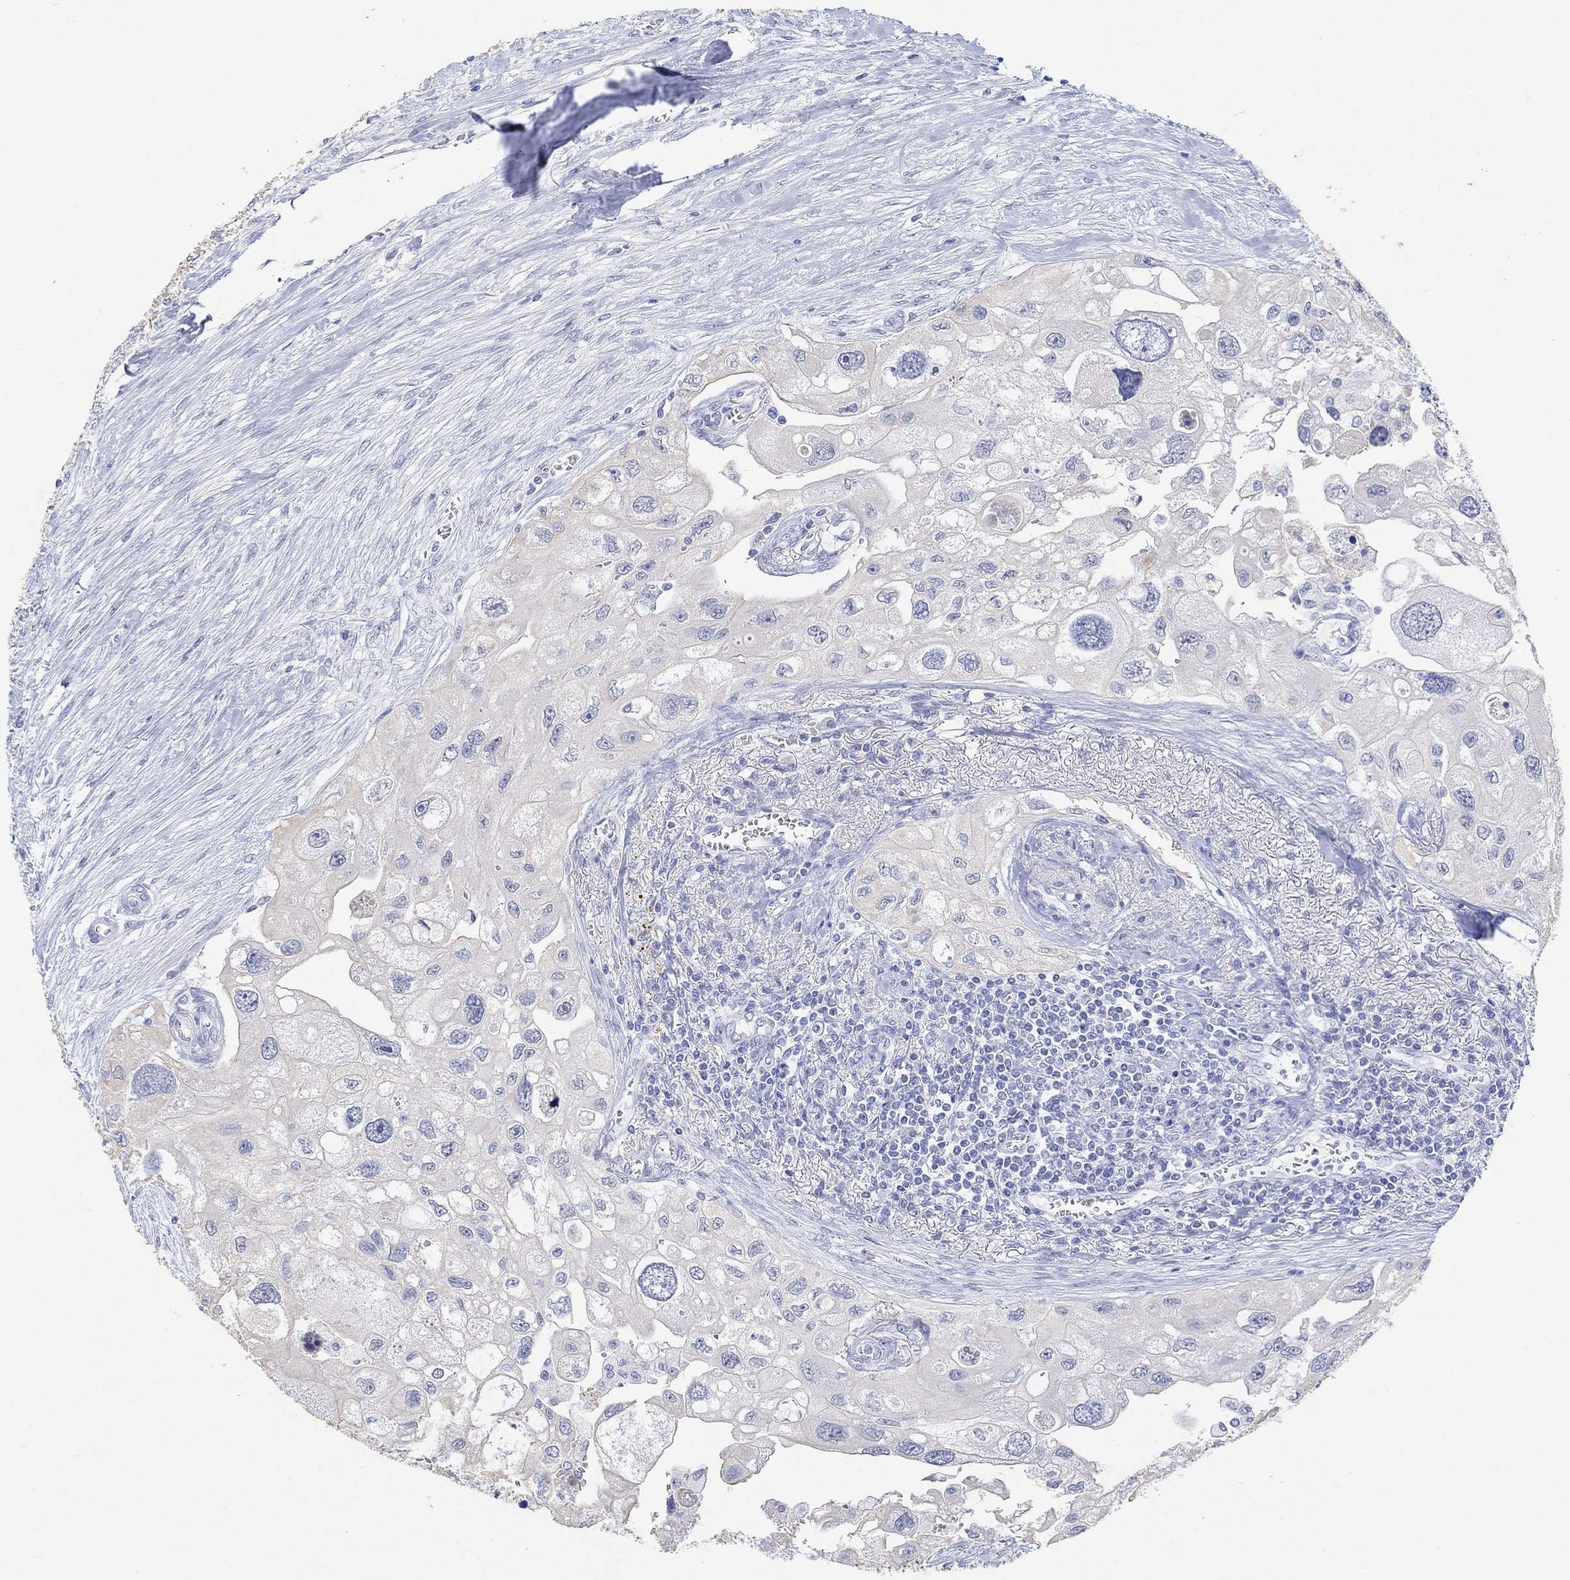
{"staining": {"intensity": "negative", "quantity": "none", "location": "none"}, "tissue": "urothelial cancer", "cell_type": "Tumor cells", "image_type": "cancer", "snomed": [{"axis": "morphology", "description": "Urothelial carcinoma, High grade"}, {"axis": "topography", "description": "Urinary bladder"}], "caption": "Urothelial cancer stained for a protein using immunohistochemistry (IHC) displays no positivity tumor cells.", "gene": "TYR", "patient": {"sex": "male", "age": 59}}